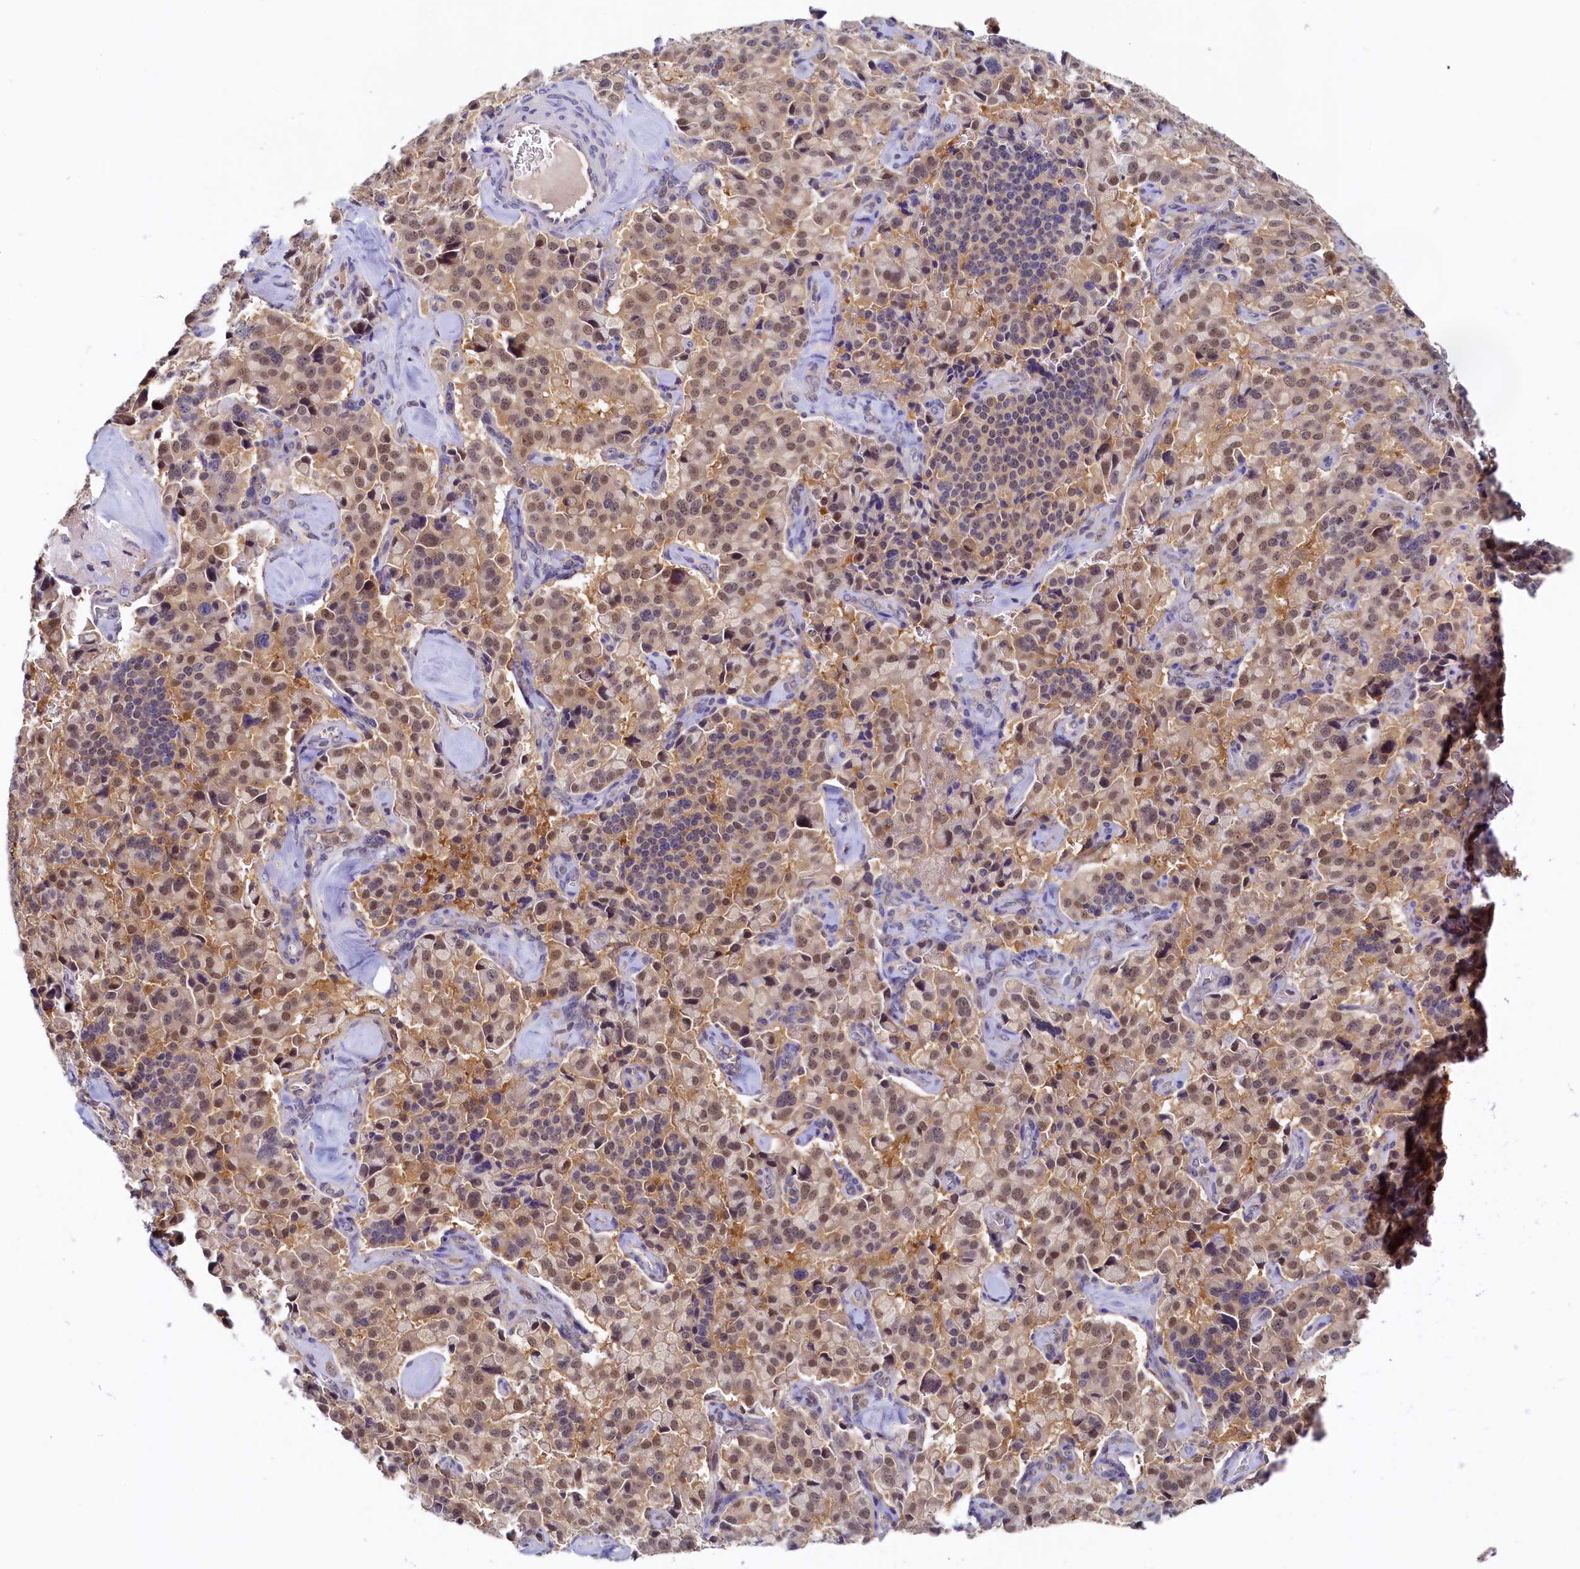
{"staining": {"intensity": "moderate", "quantity": ">75%", "location": "nuclear"}, "tissue": "pancreatic cancer", "cell_type": "Tumor cells", "image_type": "cancer", "snomed": [{"axis": "morphology", "description": "Adenocarcinoma, NOS"}, {"axis": "topography", "description": "Pancreas"}], "caption": "Pancreatic adenocarcinoma stained for a protein (brown) demonstrates moderate nuclear positive staining in approximately >75% of tumor cells.", "gene": "PAAF1", "patient": {"sex": "male", "age": 65}}